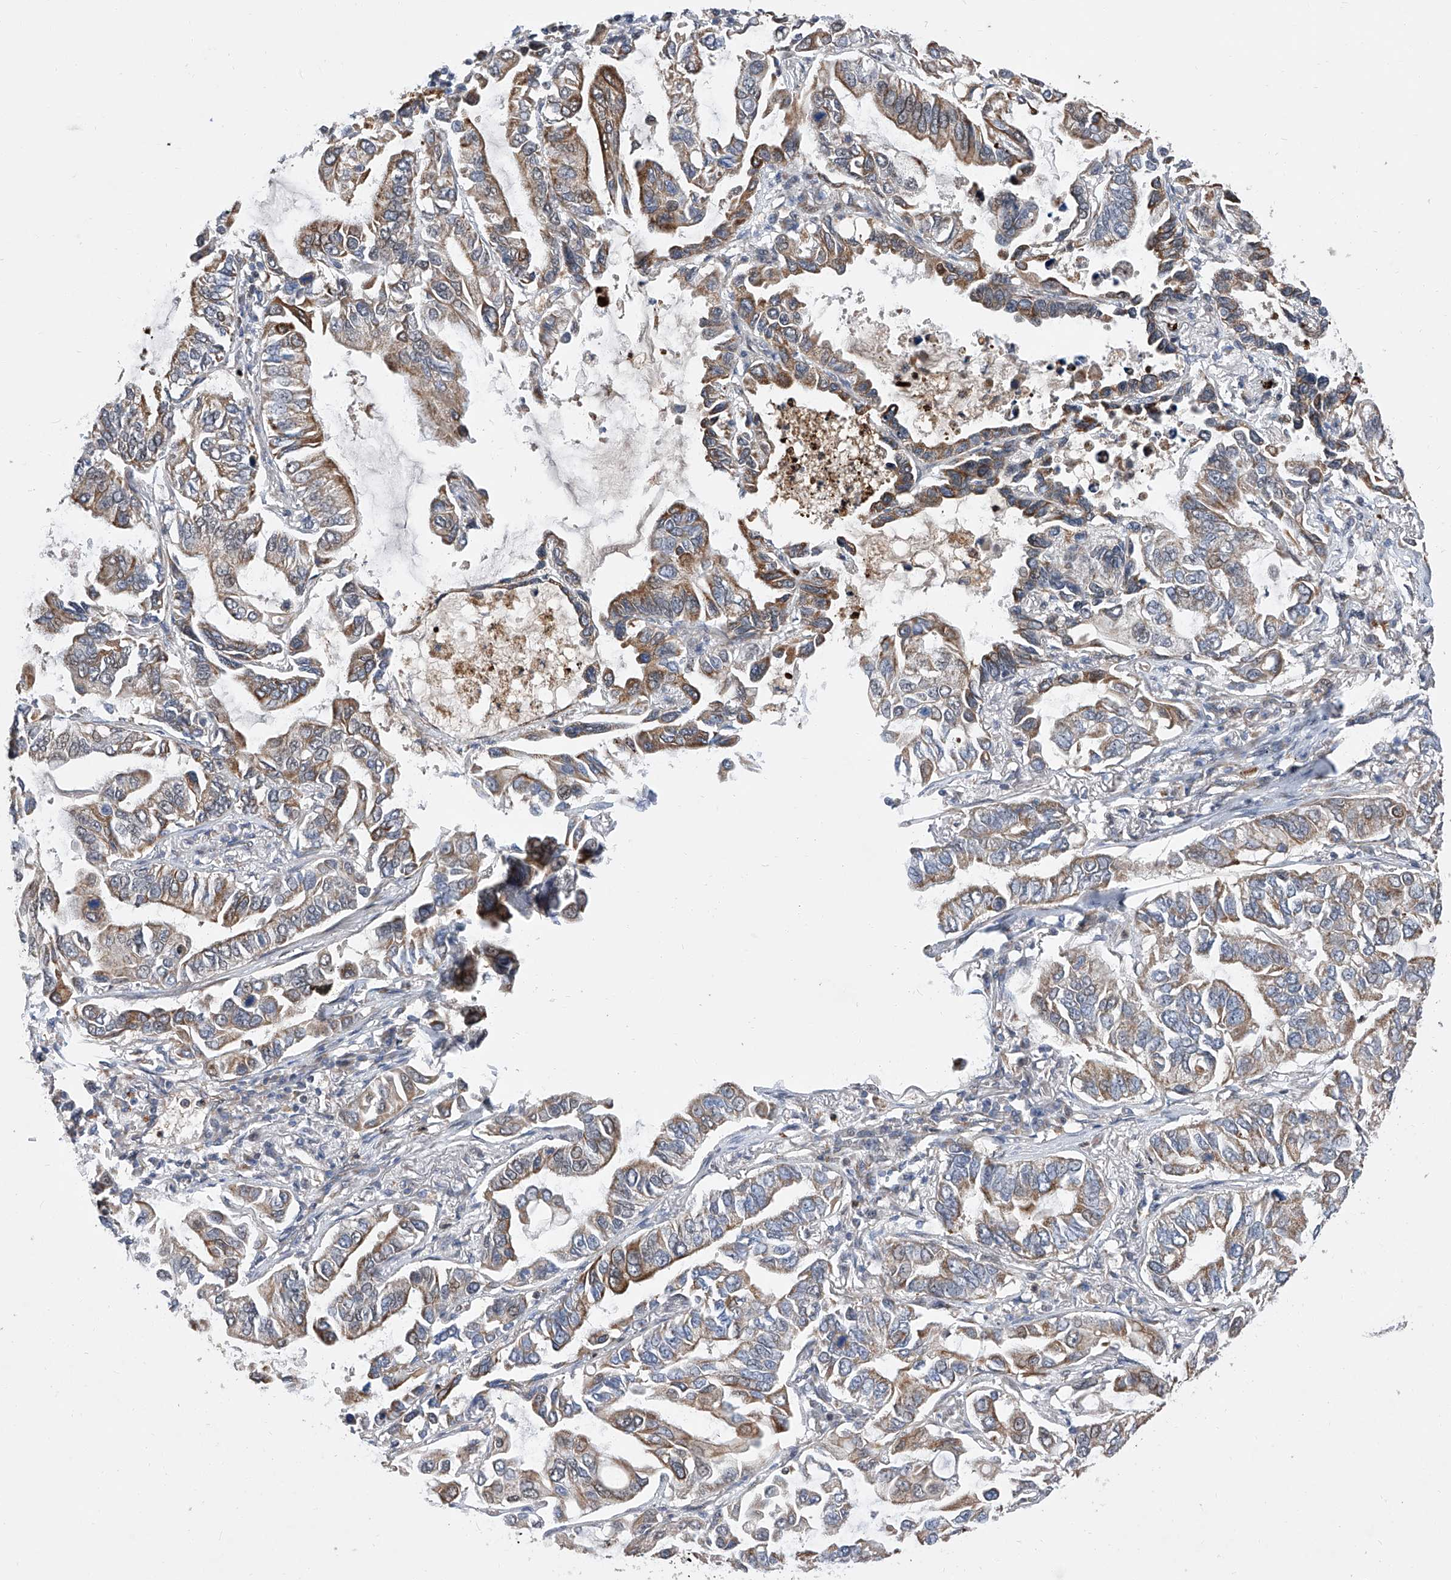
{"staining": {"intensity": "moderate", "quantity": "25%-75%", "location": "cytoplasmic/membranous"}, "tissue": "lung cancer", "cell_type": "Tumor cells", "image_type": "cancer", "snomed": [{"axis": "morphology", "description": "Adenocarcinoma, NOS"}, {"axis": "topography", "description": "Lung"}], "caption": "Human lung cancer stained with a protein marker displays moderate staining in tumor cells.", "gene": "FARP2", "patient": {"sex": "male", "age": 64}}